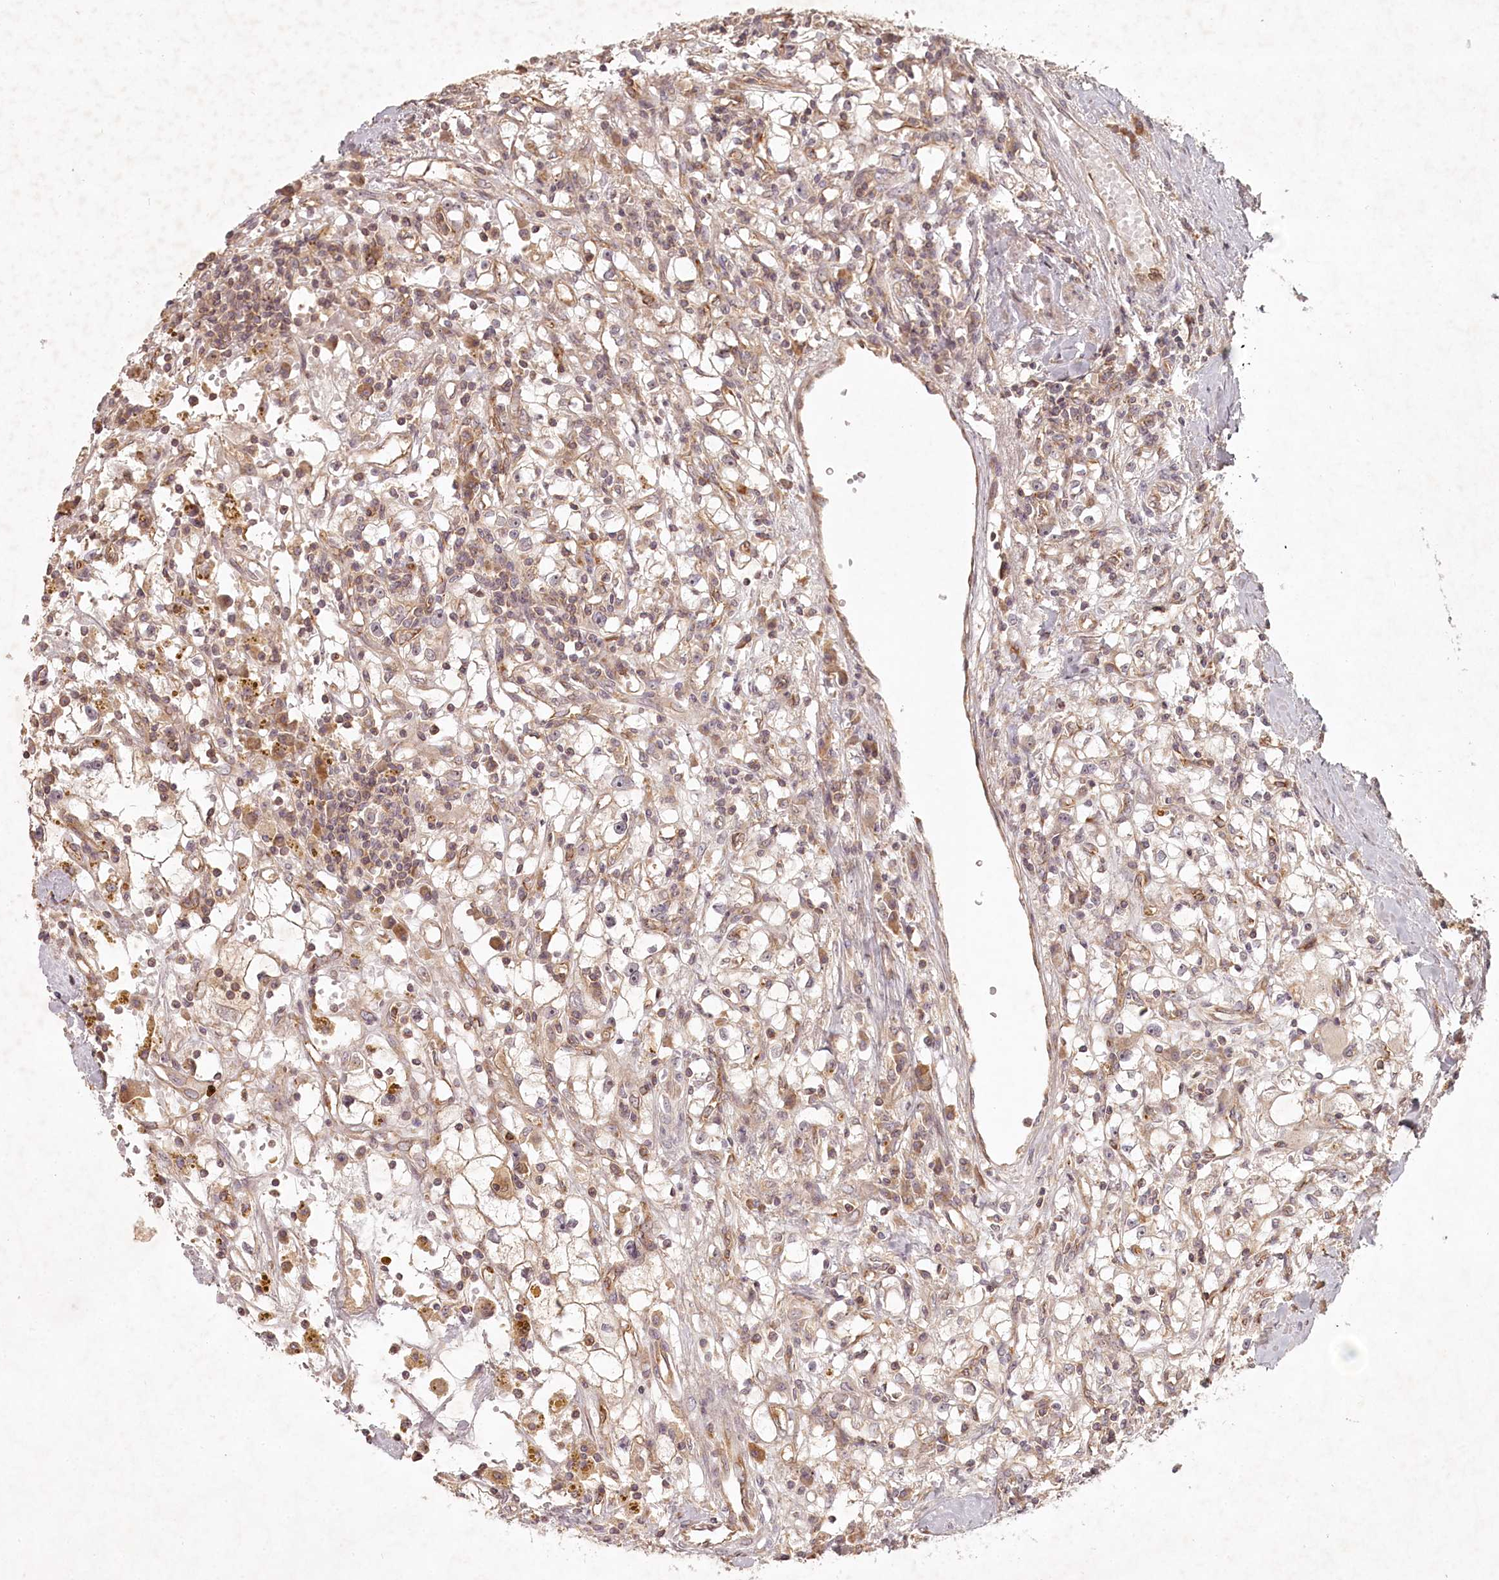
{"staining": {"intensity": "negative", "quantity": "none", "location": "none"}, "tissue": "renal cancer", "cell_type": "Tumor cells", "image_type": "cancer", "snomed": [{"axis": "morphology", "description": "Adenocarcinoma, NOS"}, {"axis": "topography", "description": "Kidney"}], "caption": "Tumor cells are negative for protein expression in human renal adenocarcinoma.", "gene": "TMIE", "patient": {"sex": "male", "age": 56}}